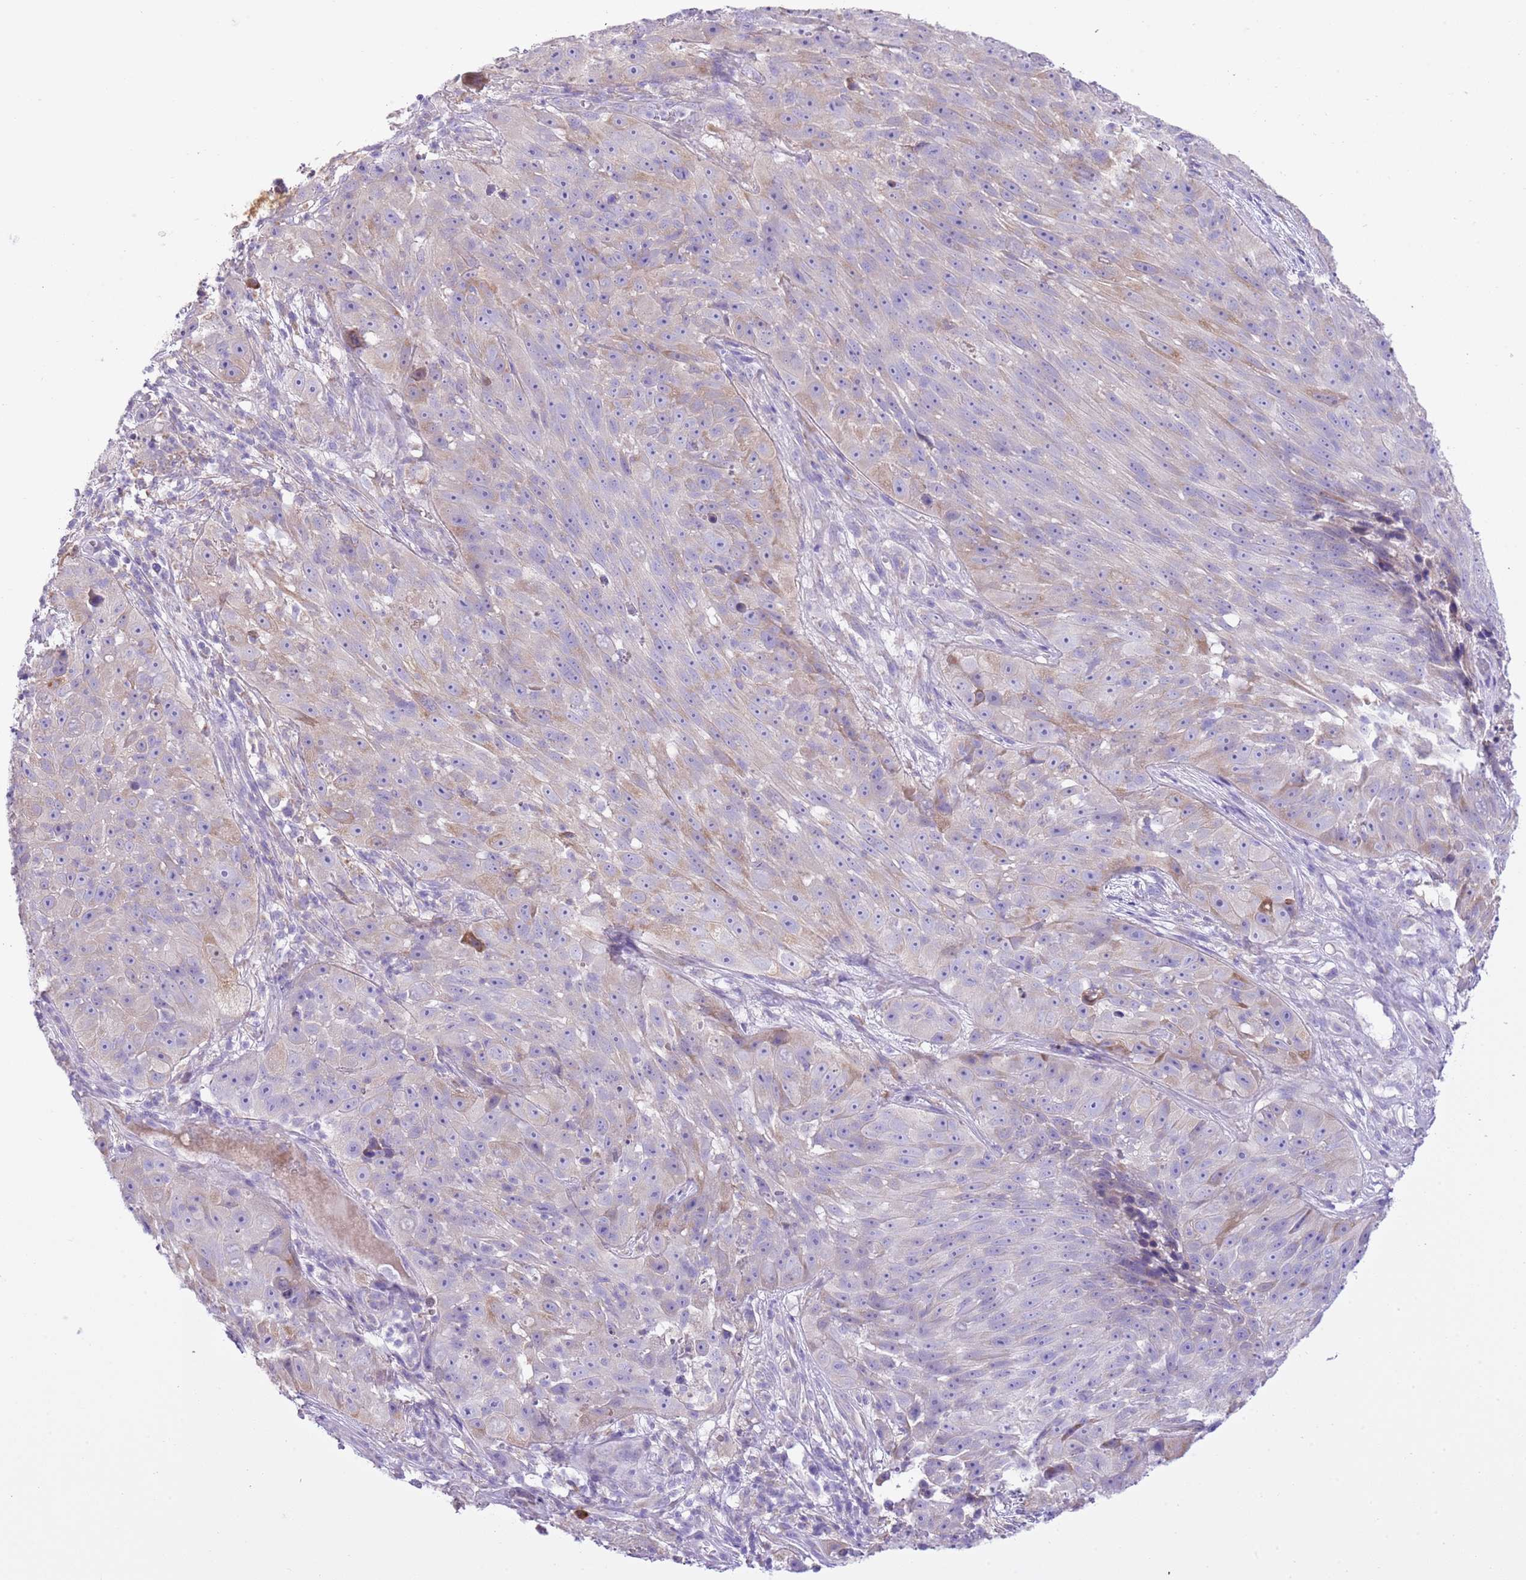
{"staining": {"intensity": "weak", "quantity": "<25%", "location": "cytoplasmic/membranous"}, "tissue": "skin cancer", "cell_type": "Tumor cells", "image_type": "cancer", "snomed": [{"axis": "morphology", "description": "Squamous cell carcinoma, NOS"}, {"axis": "topography", "description": "Skin"}], "caption": "This is an IHC photomicrograph of human skin squamous cell carcinoma. There is no positivity in tumor cells.", "gene": "AAR2", "patient": {"sex": "female", "age": 87}}